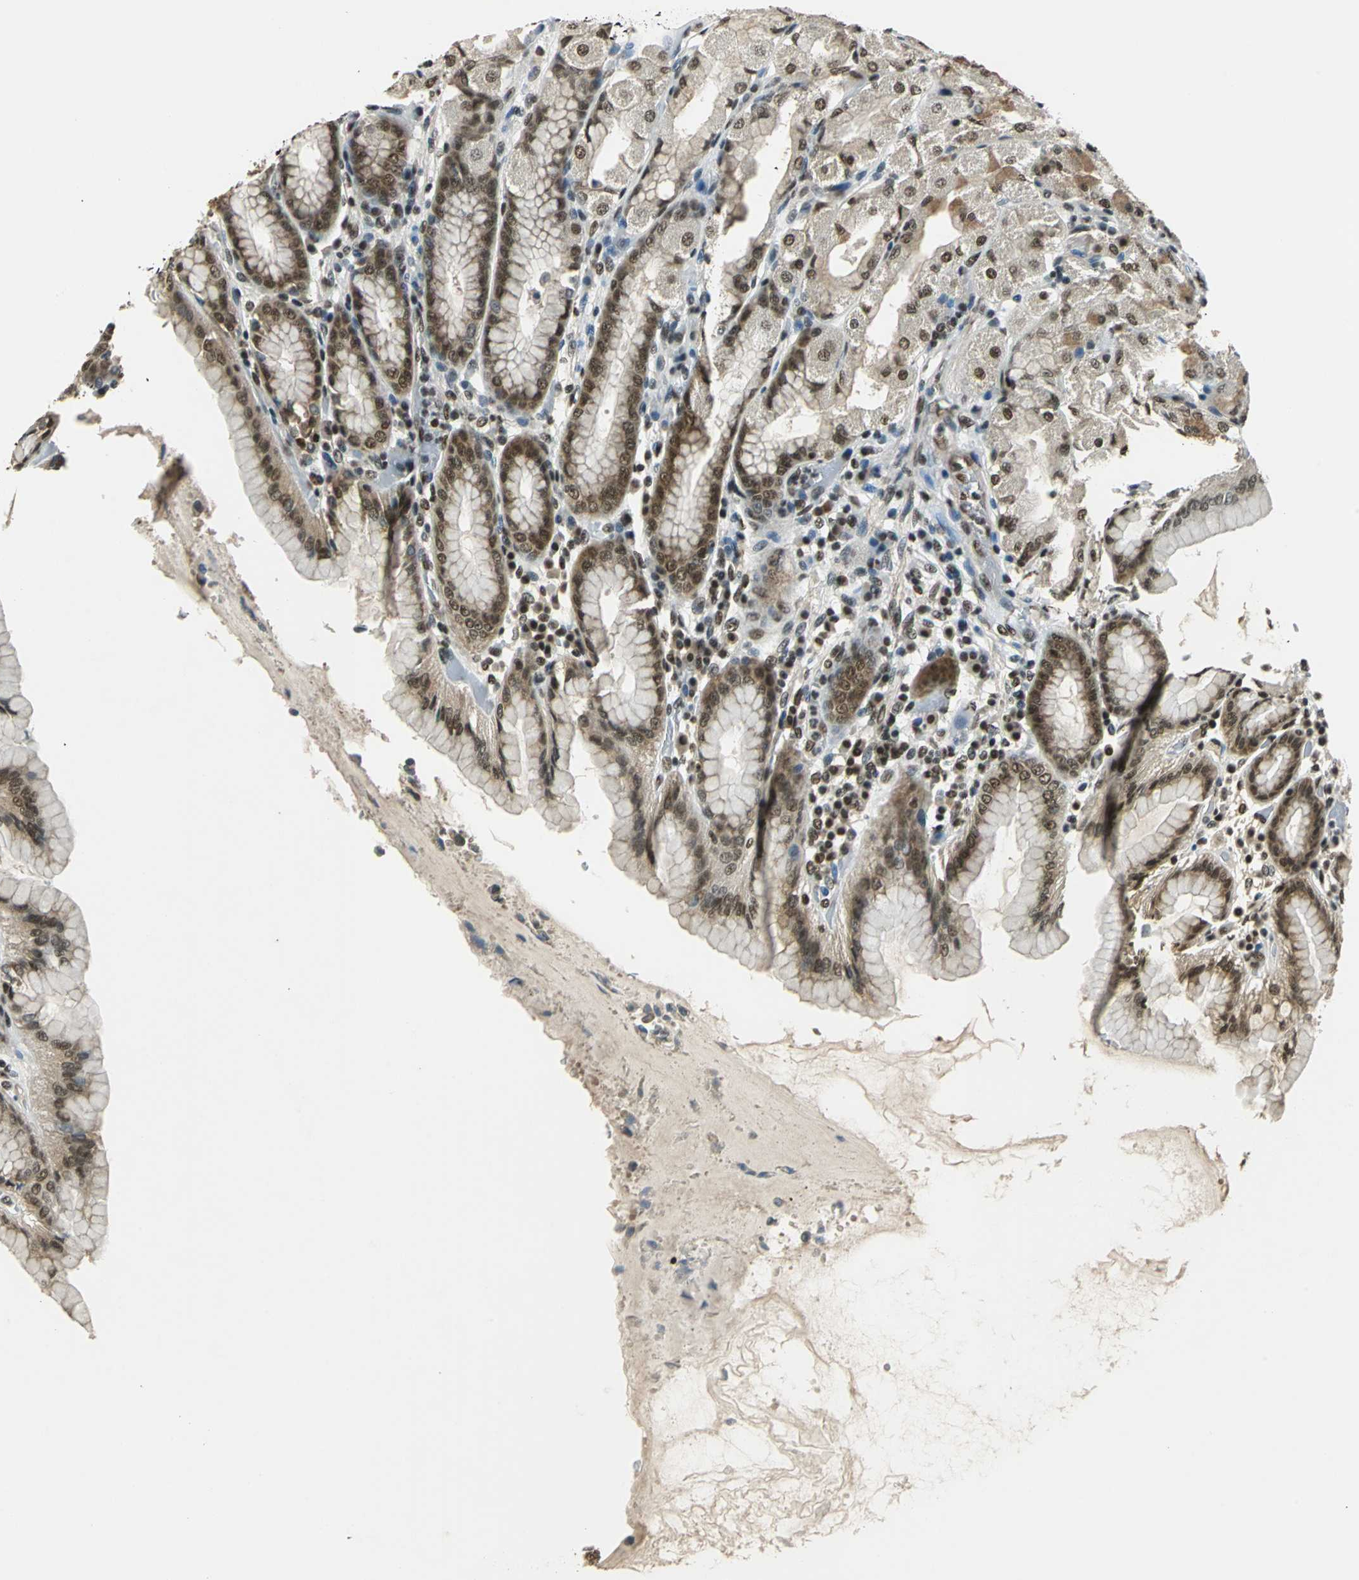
{"staining": {"intensity": "moderate", "quantity": ">75%", "location": "cytoplasmic/membranous,nuclear"}, "tissue": "stomach", "cell_type": "Glandular cells", "image_type": "normal", "snomed": [{"axis": "morphology", "description": "Normal tissue, NOS"}, {"axis": "topography", "description": "Stomach, upper"}], "caption": "A high-resolution histopathology image shows IHC staining of unremarkable stomach, which exhibits moderate cytoplasmic/membranous,nuclear staining in about >75% of glandular cells.", "gene": "RBM14", "patient": {"sex": "male", "age": 68}}